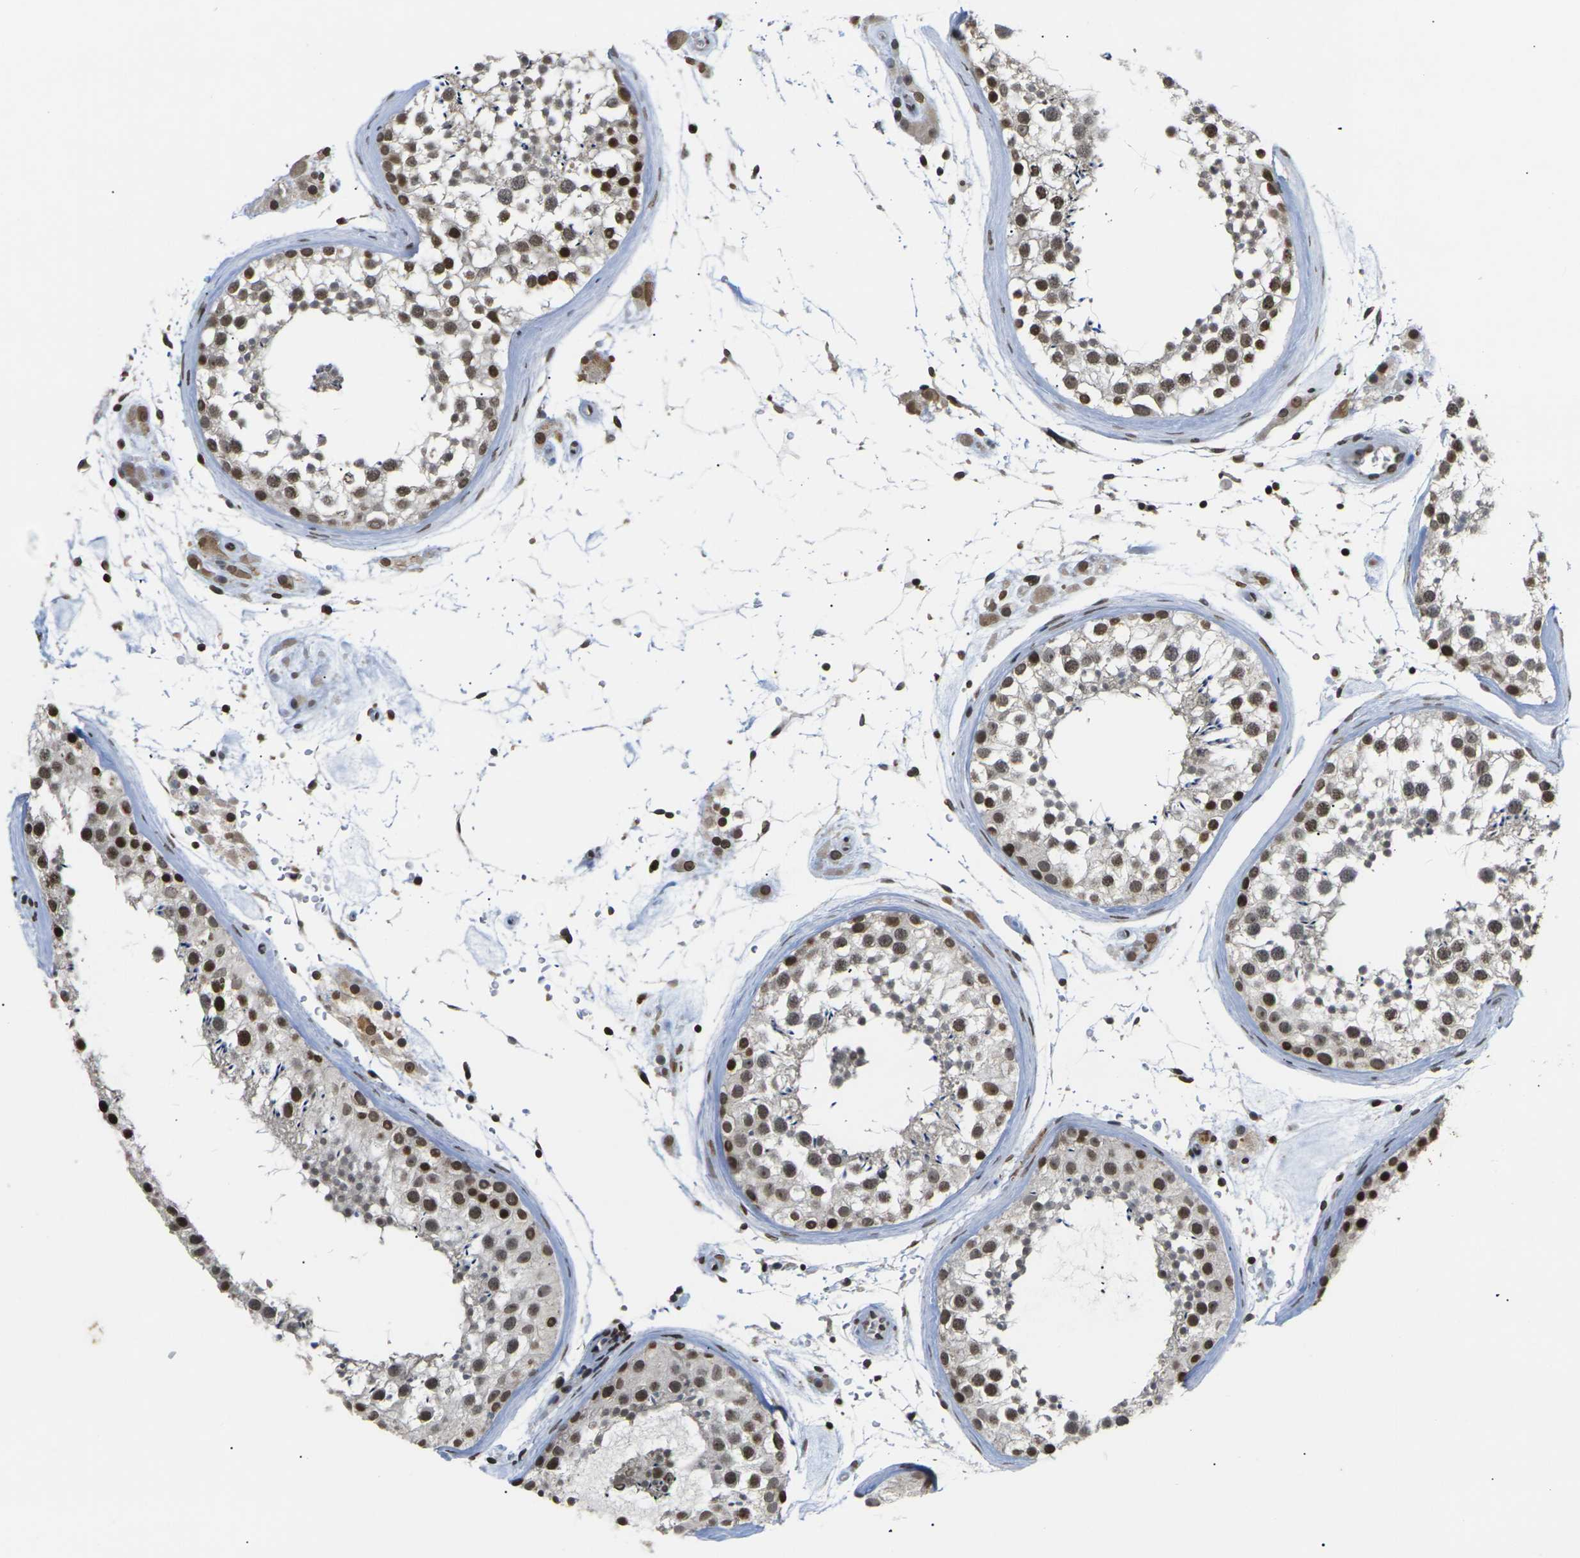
{"staining": {"intensity": "strong", "quantity": ">75%", "location": "nuclear"}, "tissue": "testis", "cell_type": "Cells in seminiferous ducts", "image_type": "normal", "snomed": [{"axis": "morphology", "description": "Normal tissue, NOS"}, {"axis": "topography", "description": "Testis"}], "caption": "A brown stain highlights strong nuclear expression of a protein in cells in seminiferous ducts of benign human testis.", "gene": "ETV5", "patient": {"sex": "male", "age": 46}}